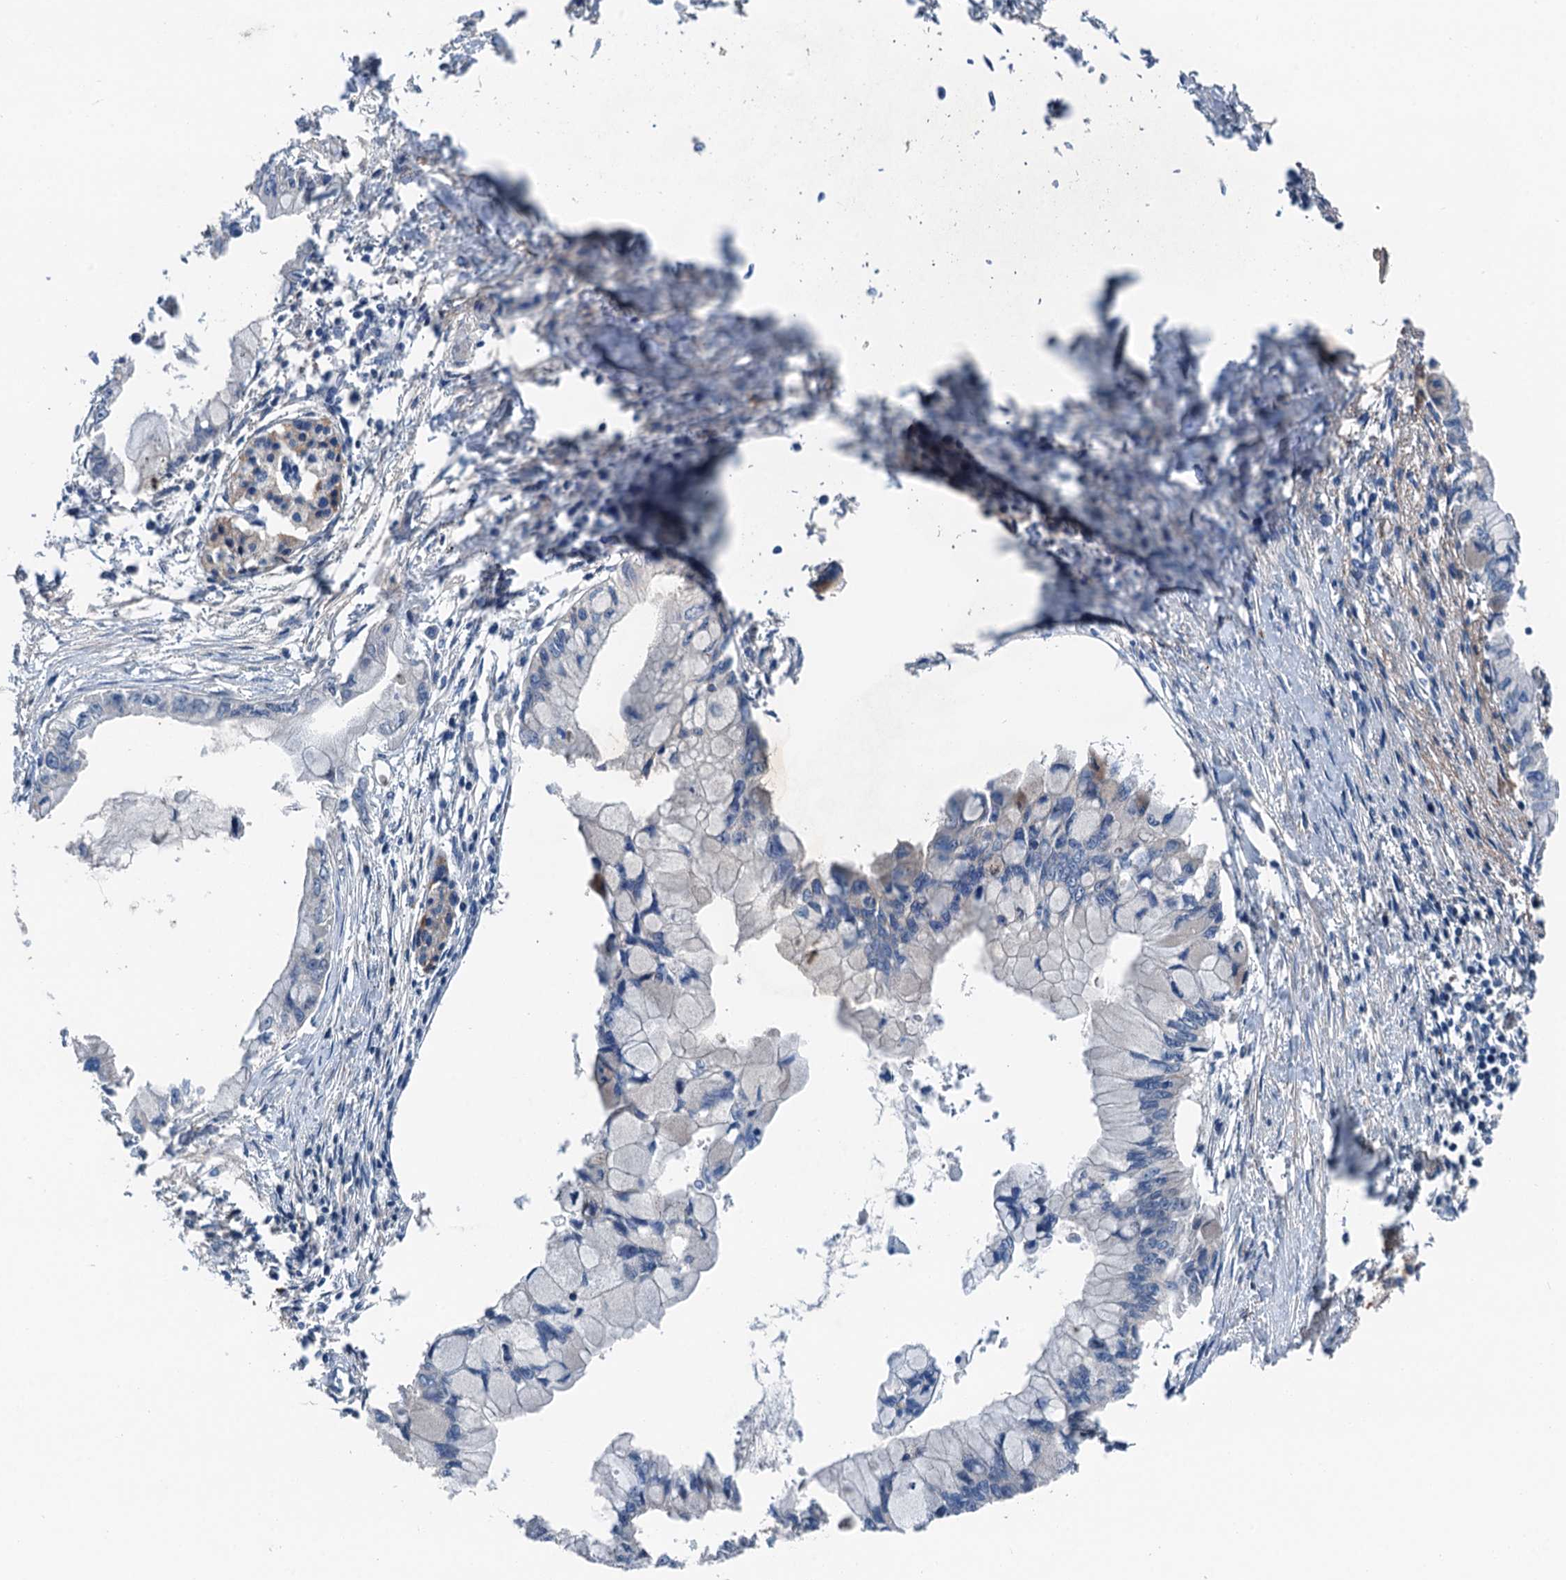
{"staining": {"intensity": "negative", "quantity": "none", "location": "none"}, "tissue": "pancreatic cancer", "cell_type": "Tumor cells", "image_type": "cancer", "snomed": [{"axis": "morphology", "description": "Adenocarcinoma, NOS"}, {"axis": "topography", "description": "Pancreas"}], "caption": "The image exhibits no staining of tumor cells in adenocarcinoma (pancreatic).", "gene": "SLC2A10", "patient": {"sex": "male", "age": 48}}